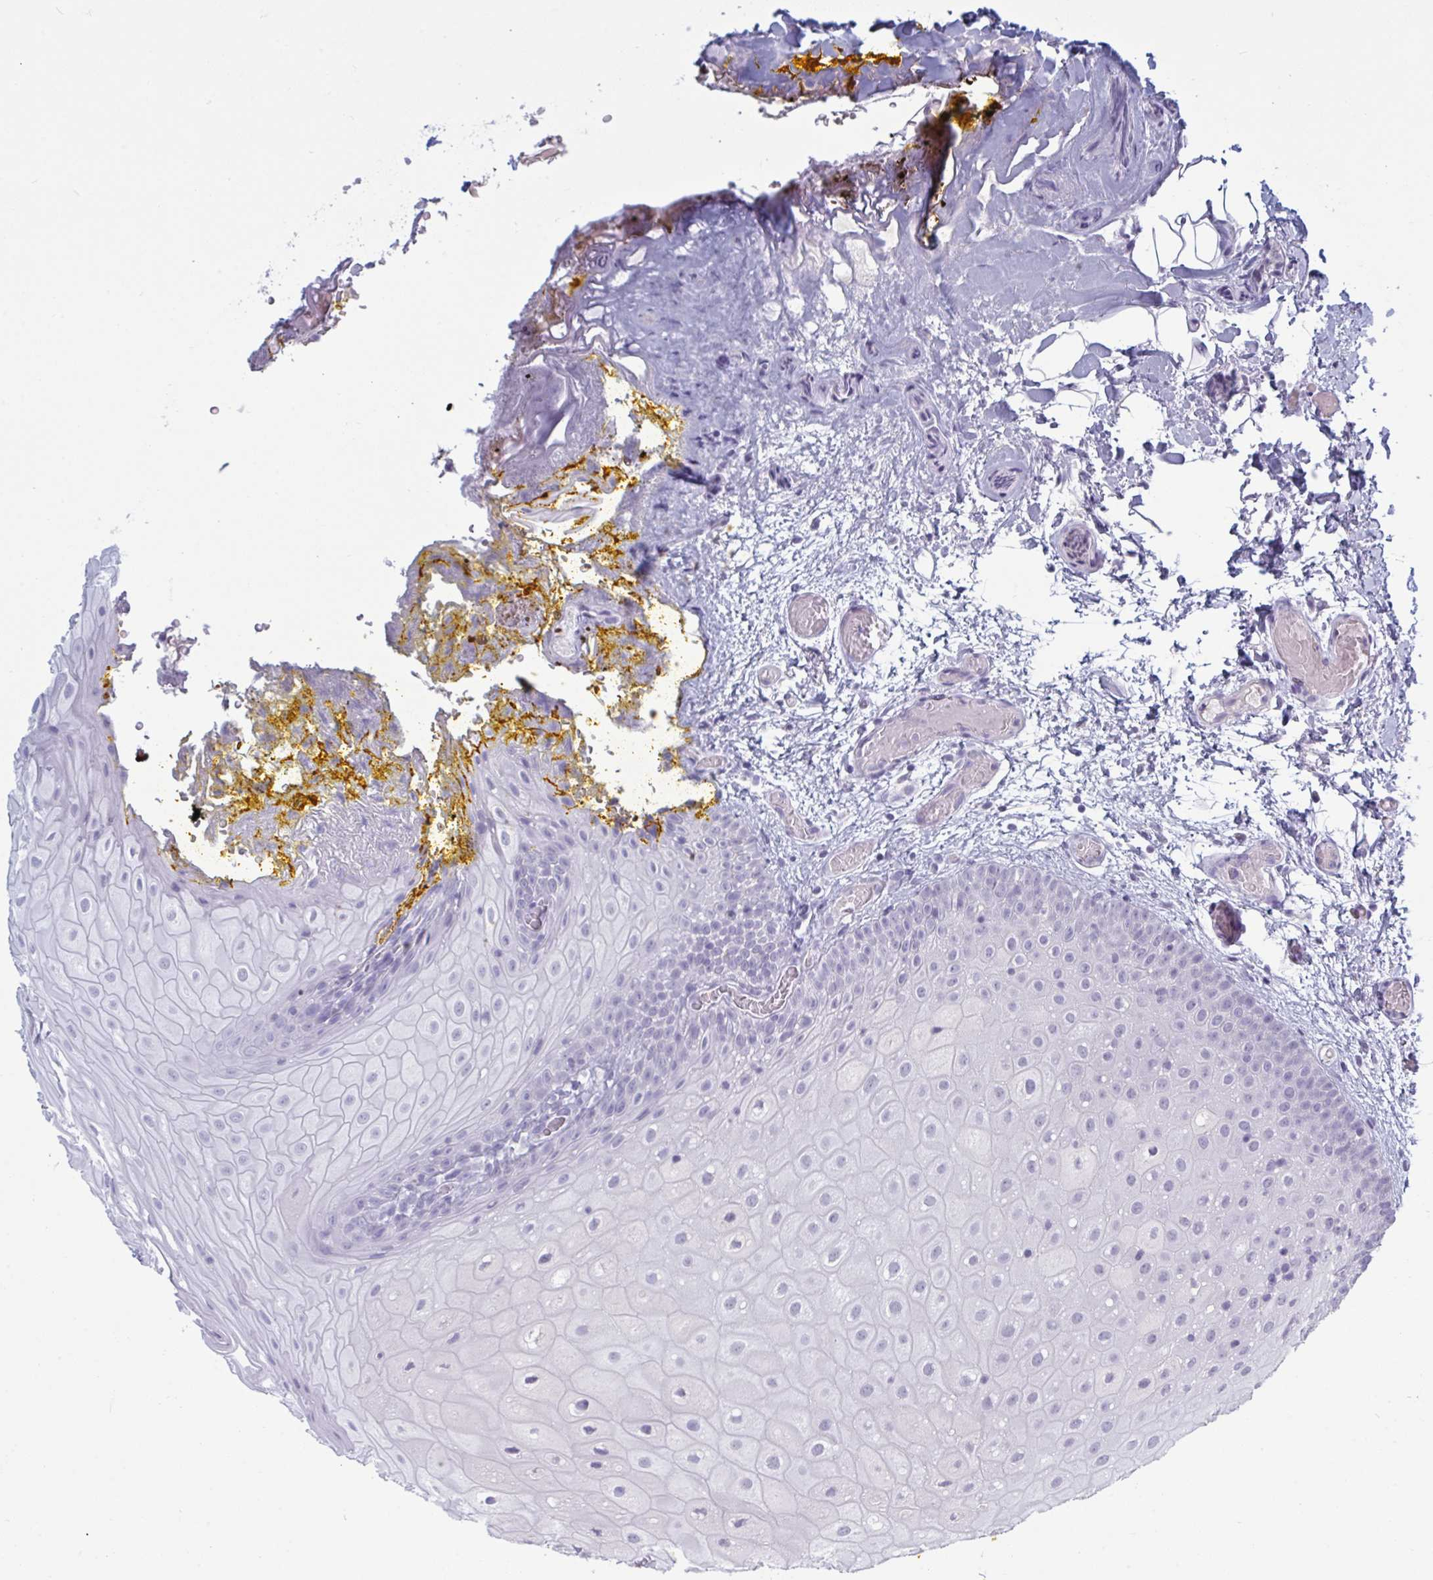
{"staining": {"intensity": "negative", "quantity": "none", "location": "none"}, "tissue": "oral mucosa", "cell_type": "Squamous epithelial cells", "image_type": "normal", "snomed": [{"axis": "morphology", "description": "Normal tissue, NOS"}, {"axis": "morphology", "description": "Squamous cell carcinoma, NOS"}, {"axis": "topography", "description": "Oral tissue"}, {"axis": "topography", "description": "Tounge, NOS"}, {"axis": "topography", "description": "Head-Neck"}], "caption": "An immunohistochemistry (IHC) histopathology image of unremarkable oral mucosa is shown. There is no staining in squamous epithelial cells of oral mucosa. (DAB IHC, high magnification).", "gene": "NDUFC2", "patient": {"sex": "male", "age": 76}}